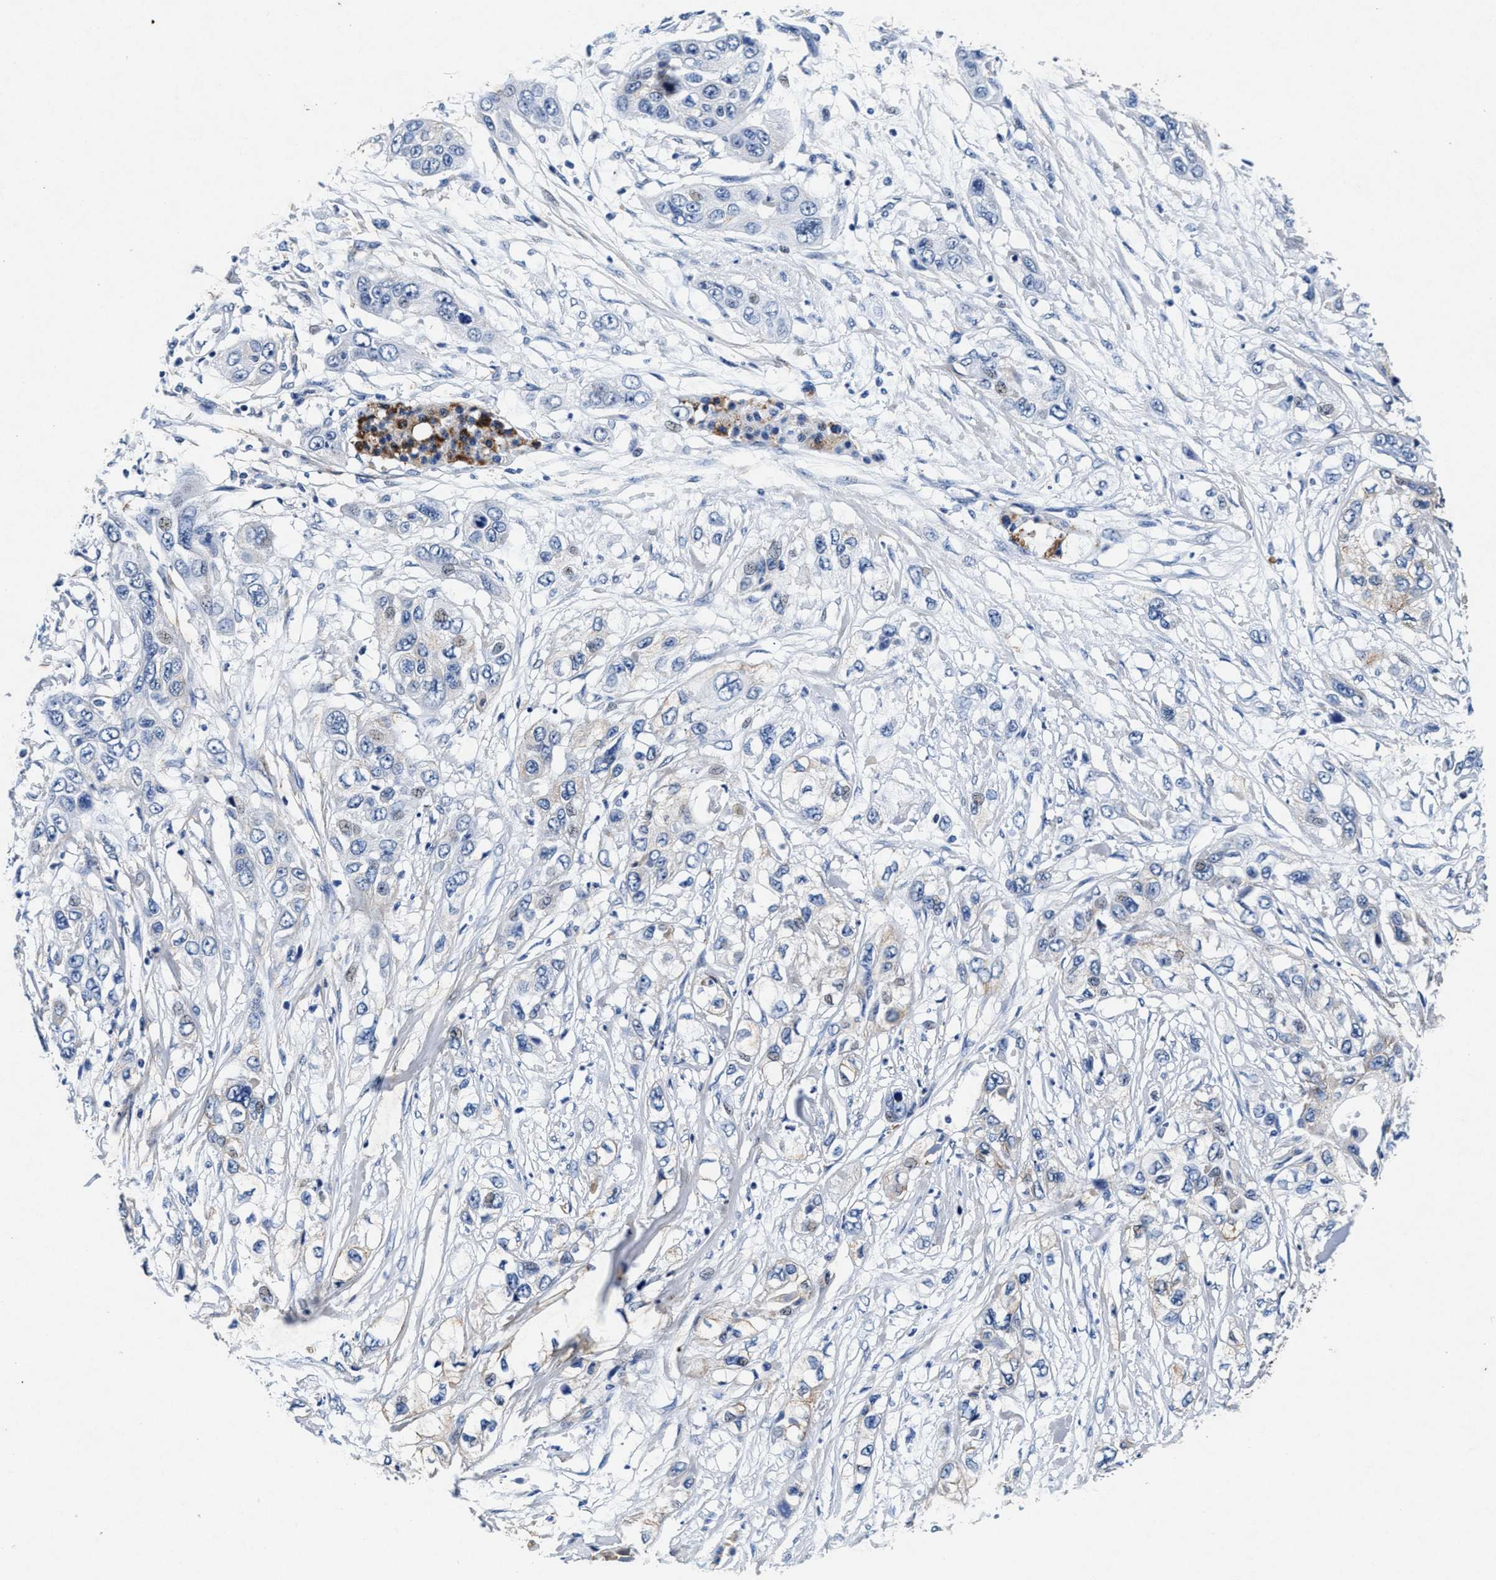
{"staining": {"intensity": "negative", "quantity": "none", "location": "none"}, "tissue": "pancreatic cancer", "cell_type": "Tumor cells", "image_type": "cancer", "snomed": [{"axis": "morphology", "description": "Adenocarcinoma, NOS"}, {"axis": "topography", "description": "Pancreas"}], "caption": "Protein analysis of pancreatic cancer (adenocarcinoma) demonstrates no significant expression in tumor cells.", "gene": "SLC8A1", "patient": {"sex": "female", "age": 70}}